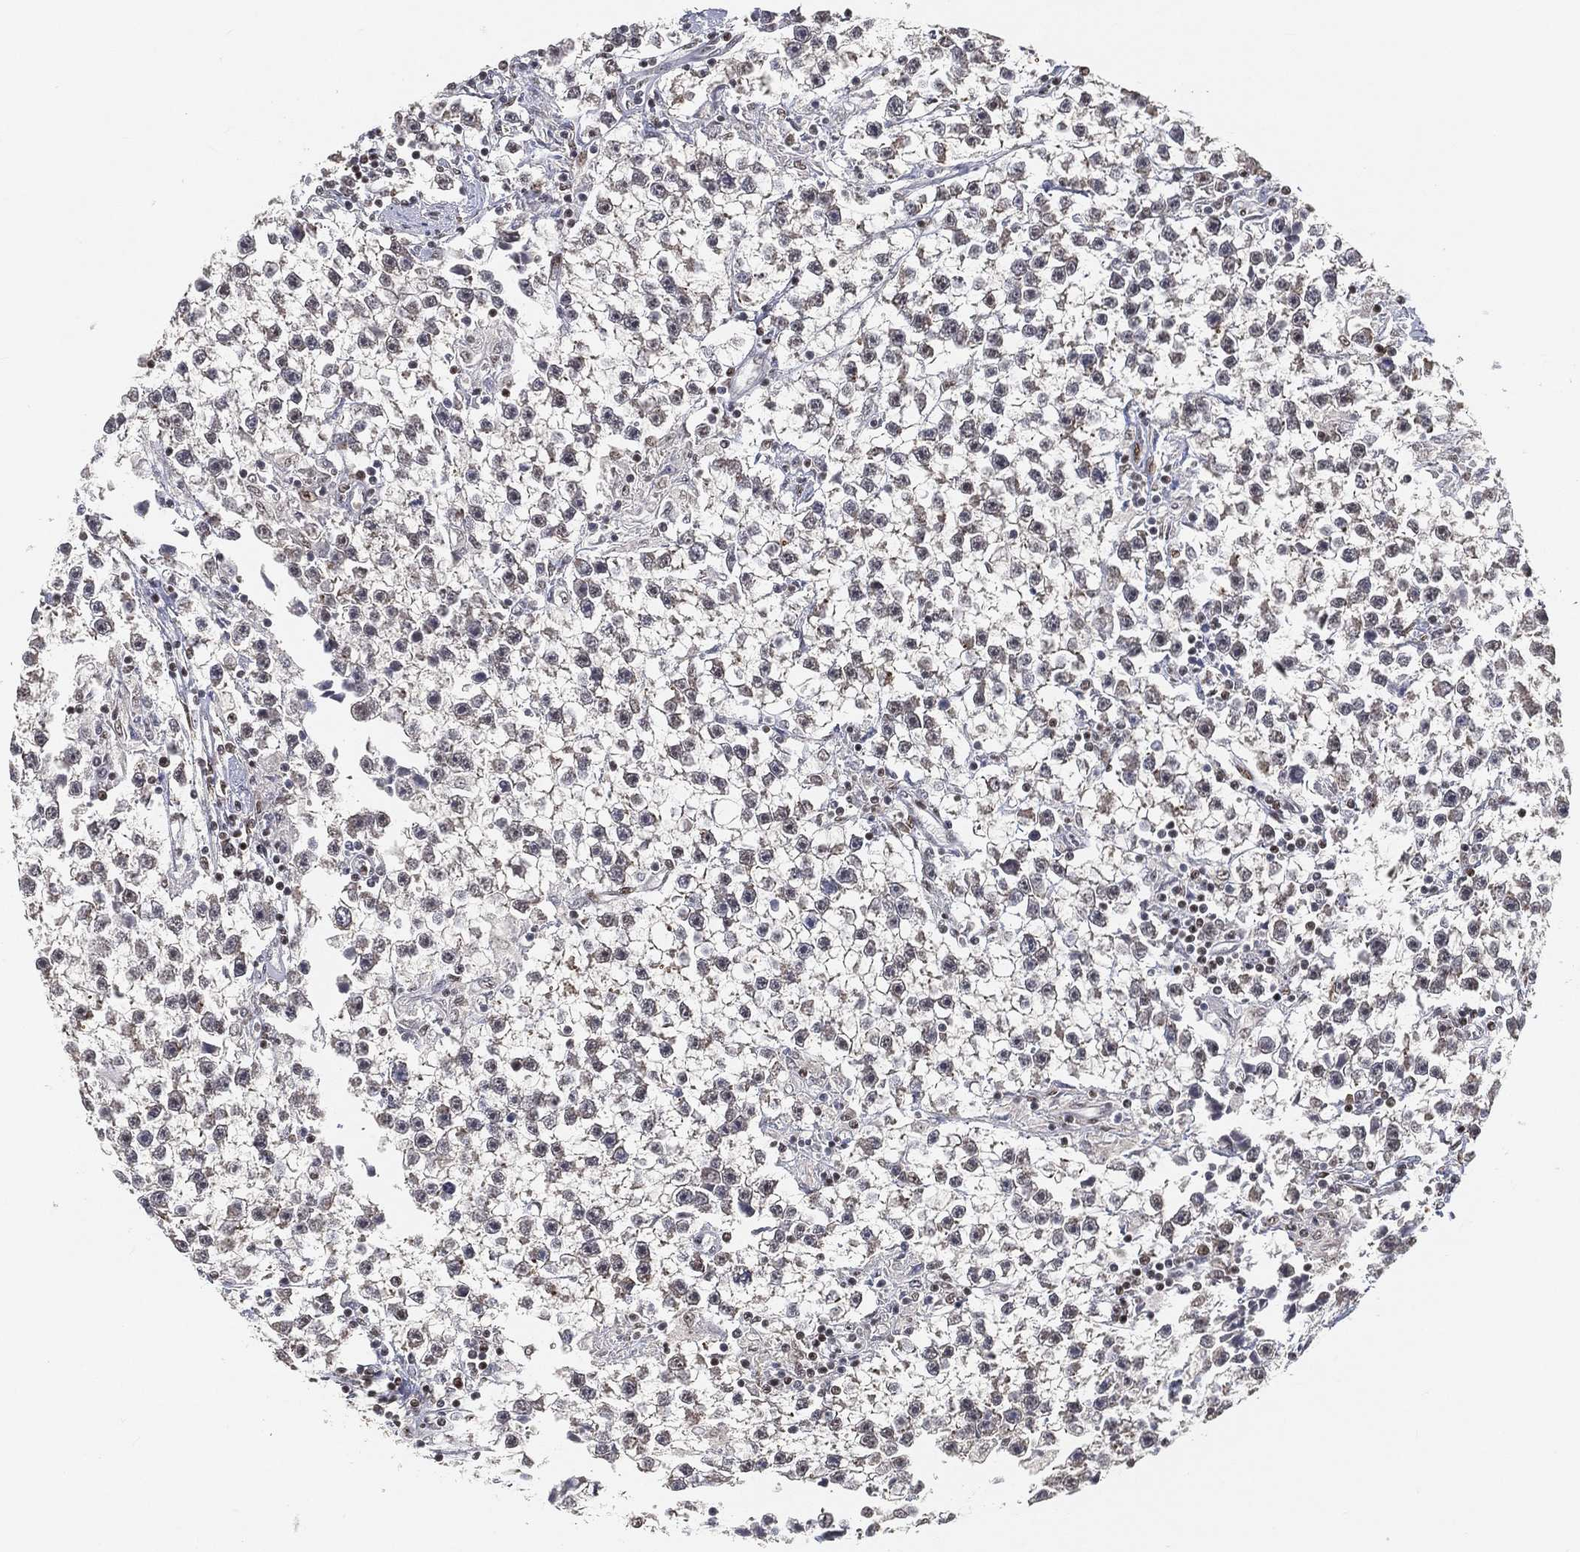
{"staining": {"intensity": "negative", "quantity": "none", "location": "none"}, "tissue": "testis cancer", "cell_type": "Tumor cells", "image_type": "cancer", "snomed": [{"axis": "morphology", "description": "Seminoma, NOS"}, {"axis": "topography", "description": "Testis"}], "caption": "This is an immunohistochemistry micrograph of testis cancer (seminoma). There is no expression in tumor cells.", "gene": "CRTC3", "patient": {"sex": "male", "age": 59}}